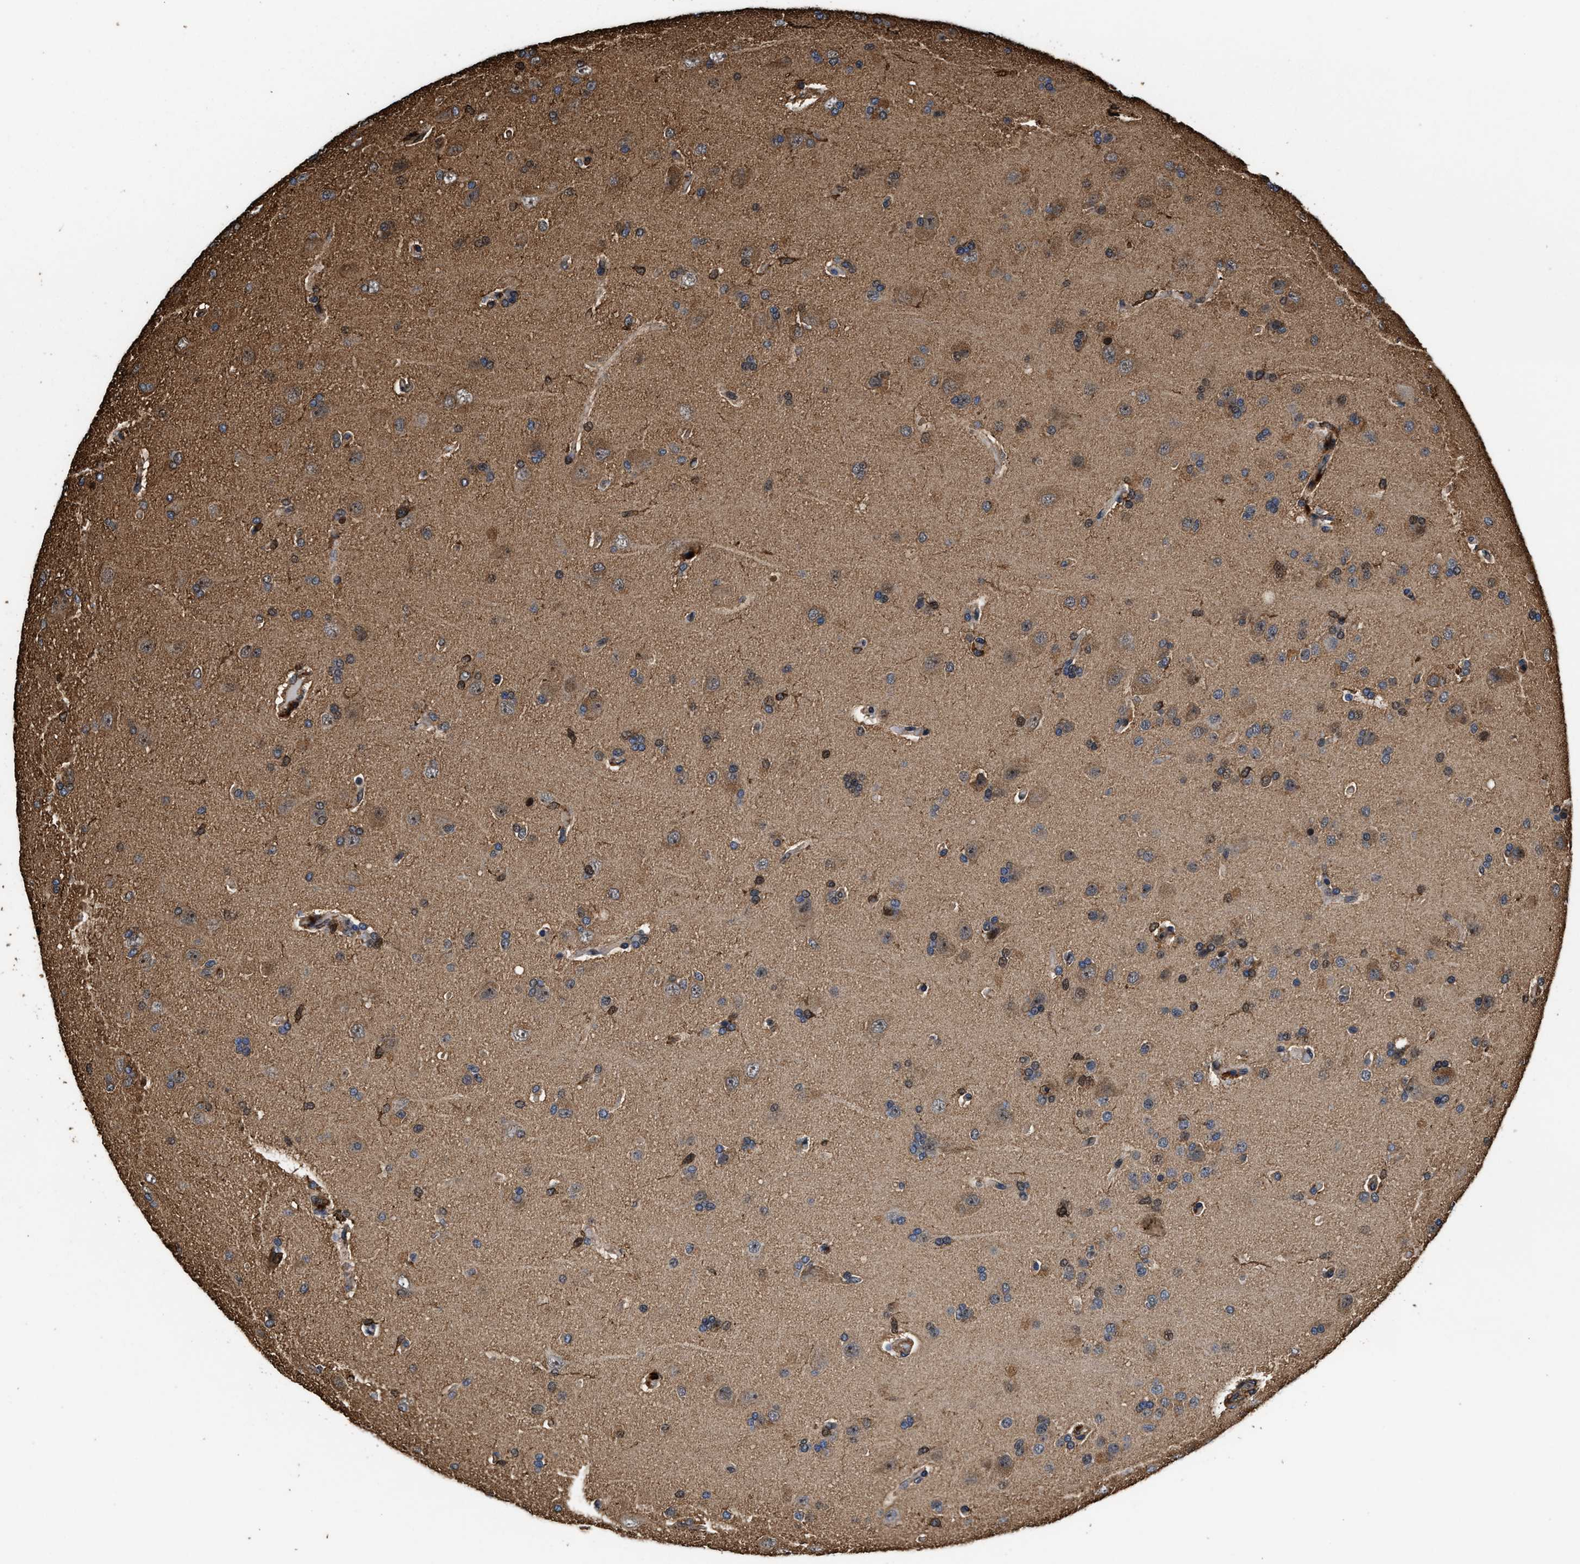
{"staining": {"intensity": "moderate", "quantity": "25%-75%", "location": "cytoplasmic/membranous"}, "tissue": "glioma", "cell_type": "Tumor cells", "image_type": "cancer", "snomed": [{"axis": "morphology", "description": "Glioma, malignant, High grade"}, {"axis": "topography", "description": "Brain"}], "caption": "Protein staining displays moderate cytoplasmic/membranous staining in approximately 25%-75% of tumor cells in malignant high-grade glioma. The protein of interest is stained brown, and the nuclei are stained in blue (DAB (3,3'-diaminobenzidine) IHC with brightfield microscopy, high magnification).", "gene": "KBTBD2", "patient": {"sex": "male", "age": 72}}